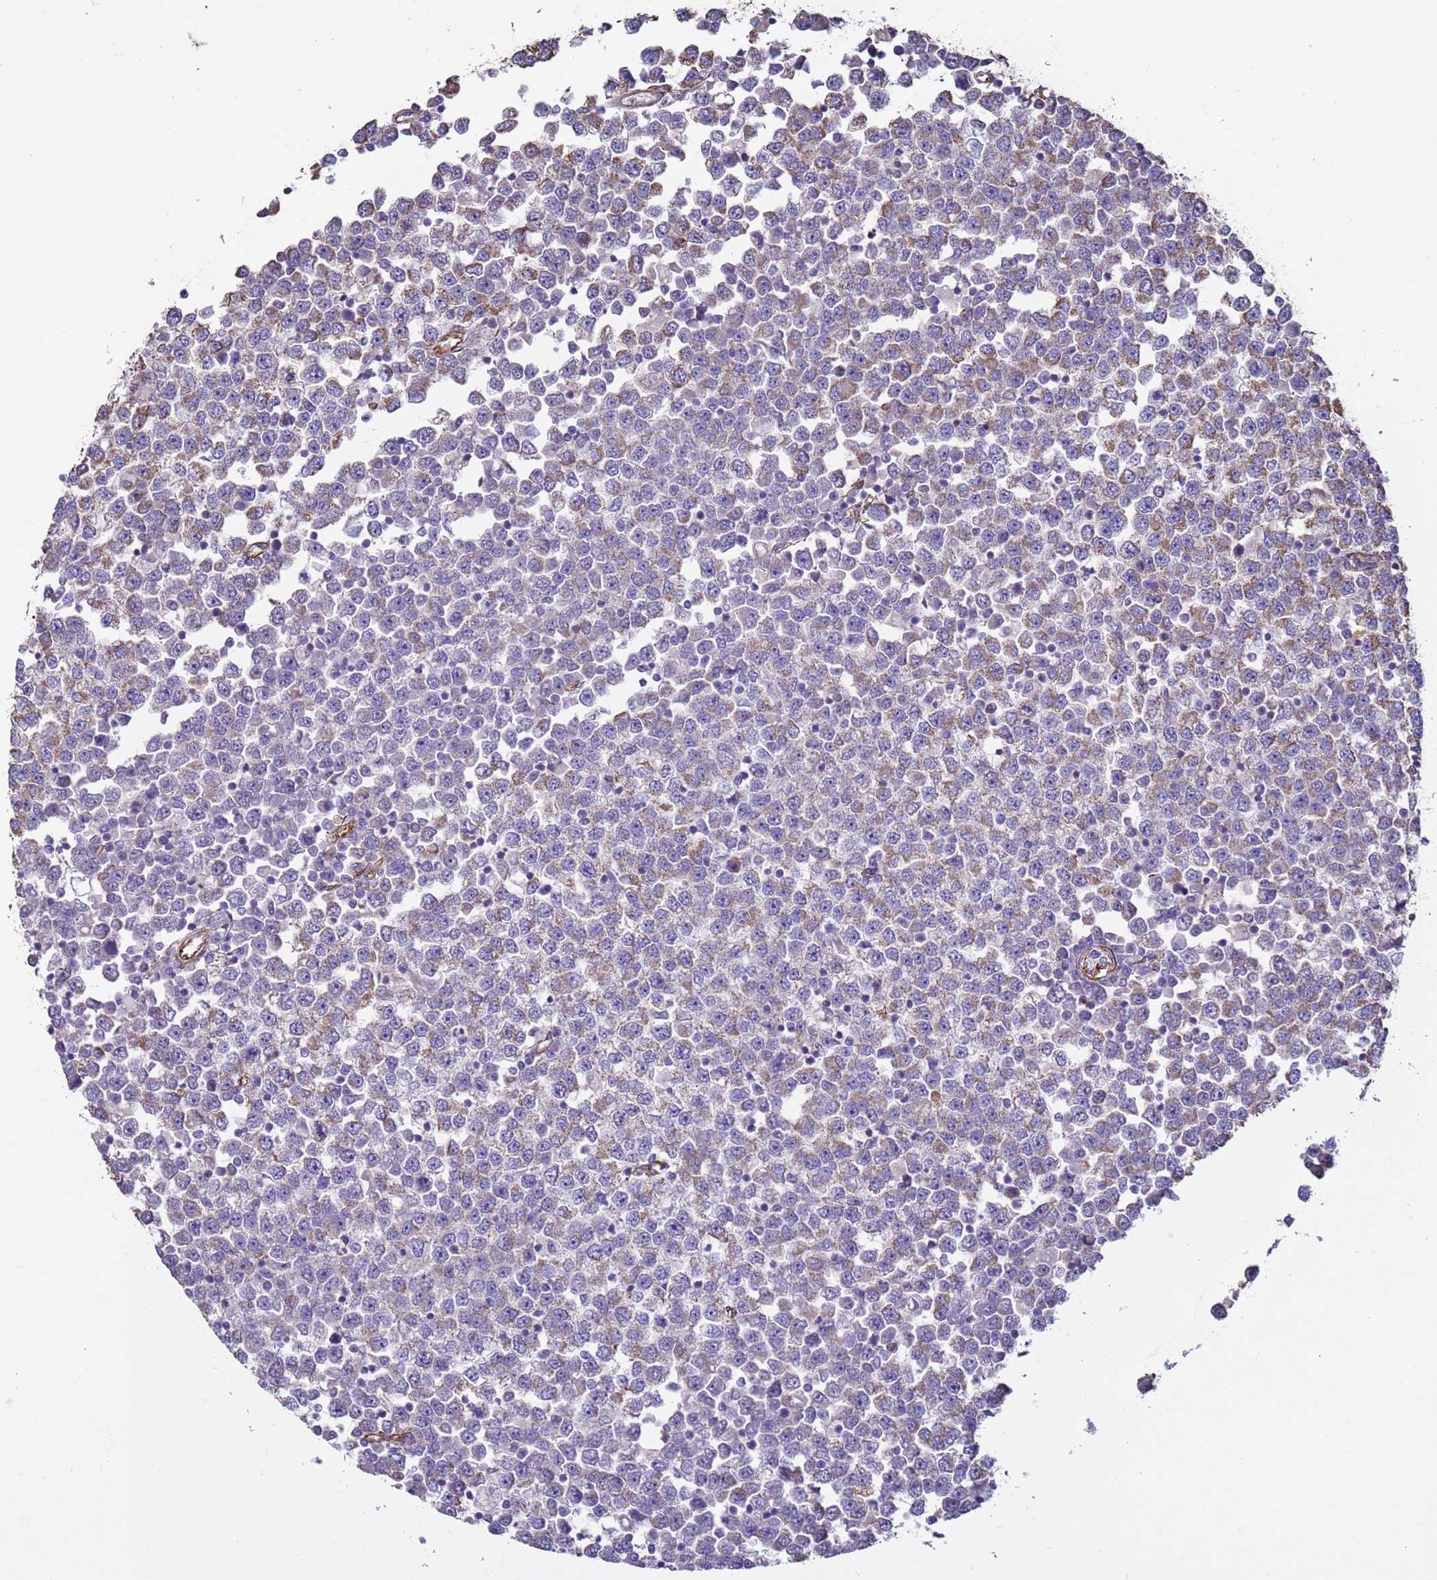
{"staining": {"intensity": "weak", "quantity": "25%-75%", "location": "cytoplasmic/membranous"}, "tissue": "testis cancer", "cell_type": "Tumor cells", "image_type": "cancer", "snomed": [{"axis": "morphology", "description": "Seminoma, NOS"}, {"axis": "topography", "description": "Testis"}], "caption": "Protein staining demonstrates weak cytoplasmic/membranous positivity in approximately 25%-75% of tumor cells in testis seminoma.", "gene": "GASK1A", "patient": {"sex": "male", "age": 65}}